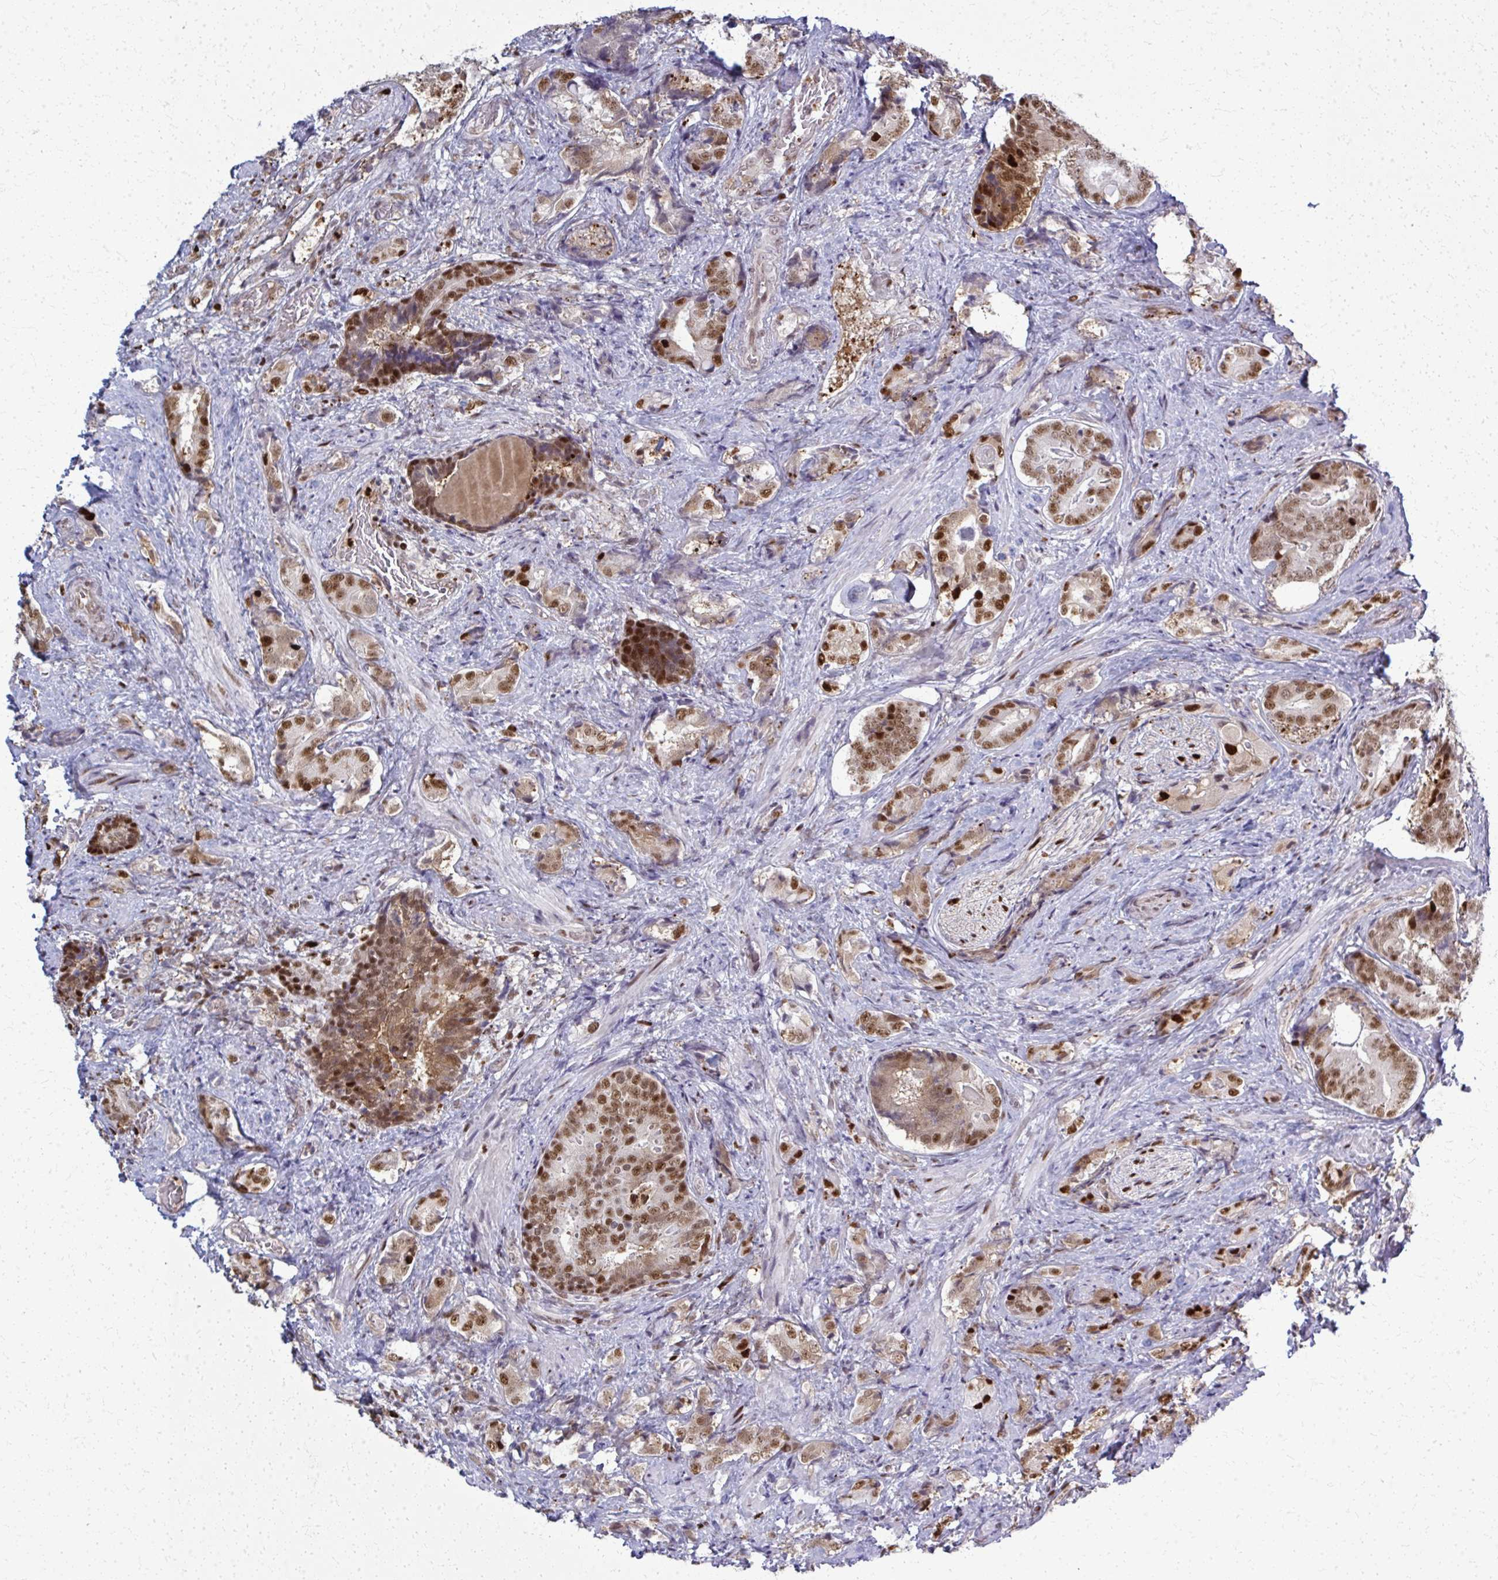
{"staining": {"intensity": "strong", "quantity": ">75%", "location": "nuclear"}, "tissue": "prostate cancer", "cell_type": "Tumor cells", "image_type": "cancer", "snomed": [{"axis": "morphology", "description": "Adenocarcinoma, High grade"}, {"axis": "topography", "description": "Prostate"}], "caption": "Immunohistochemistry (IHC) photomicrograph of neoplastic tissue: human prostate adenocarcinoma (high-grade) stained using immunohistochemistry shows high levels of strong protein expression localized specifically in the nuclear of tumor cells, appearing as a nuclear brown color.", "gene": "ZNF559", "patient": {"sex": "male", "age": 62}}